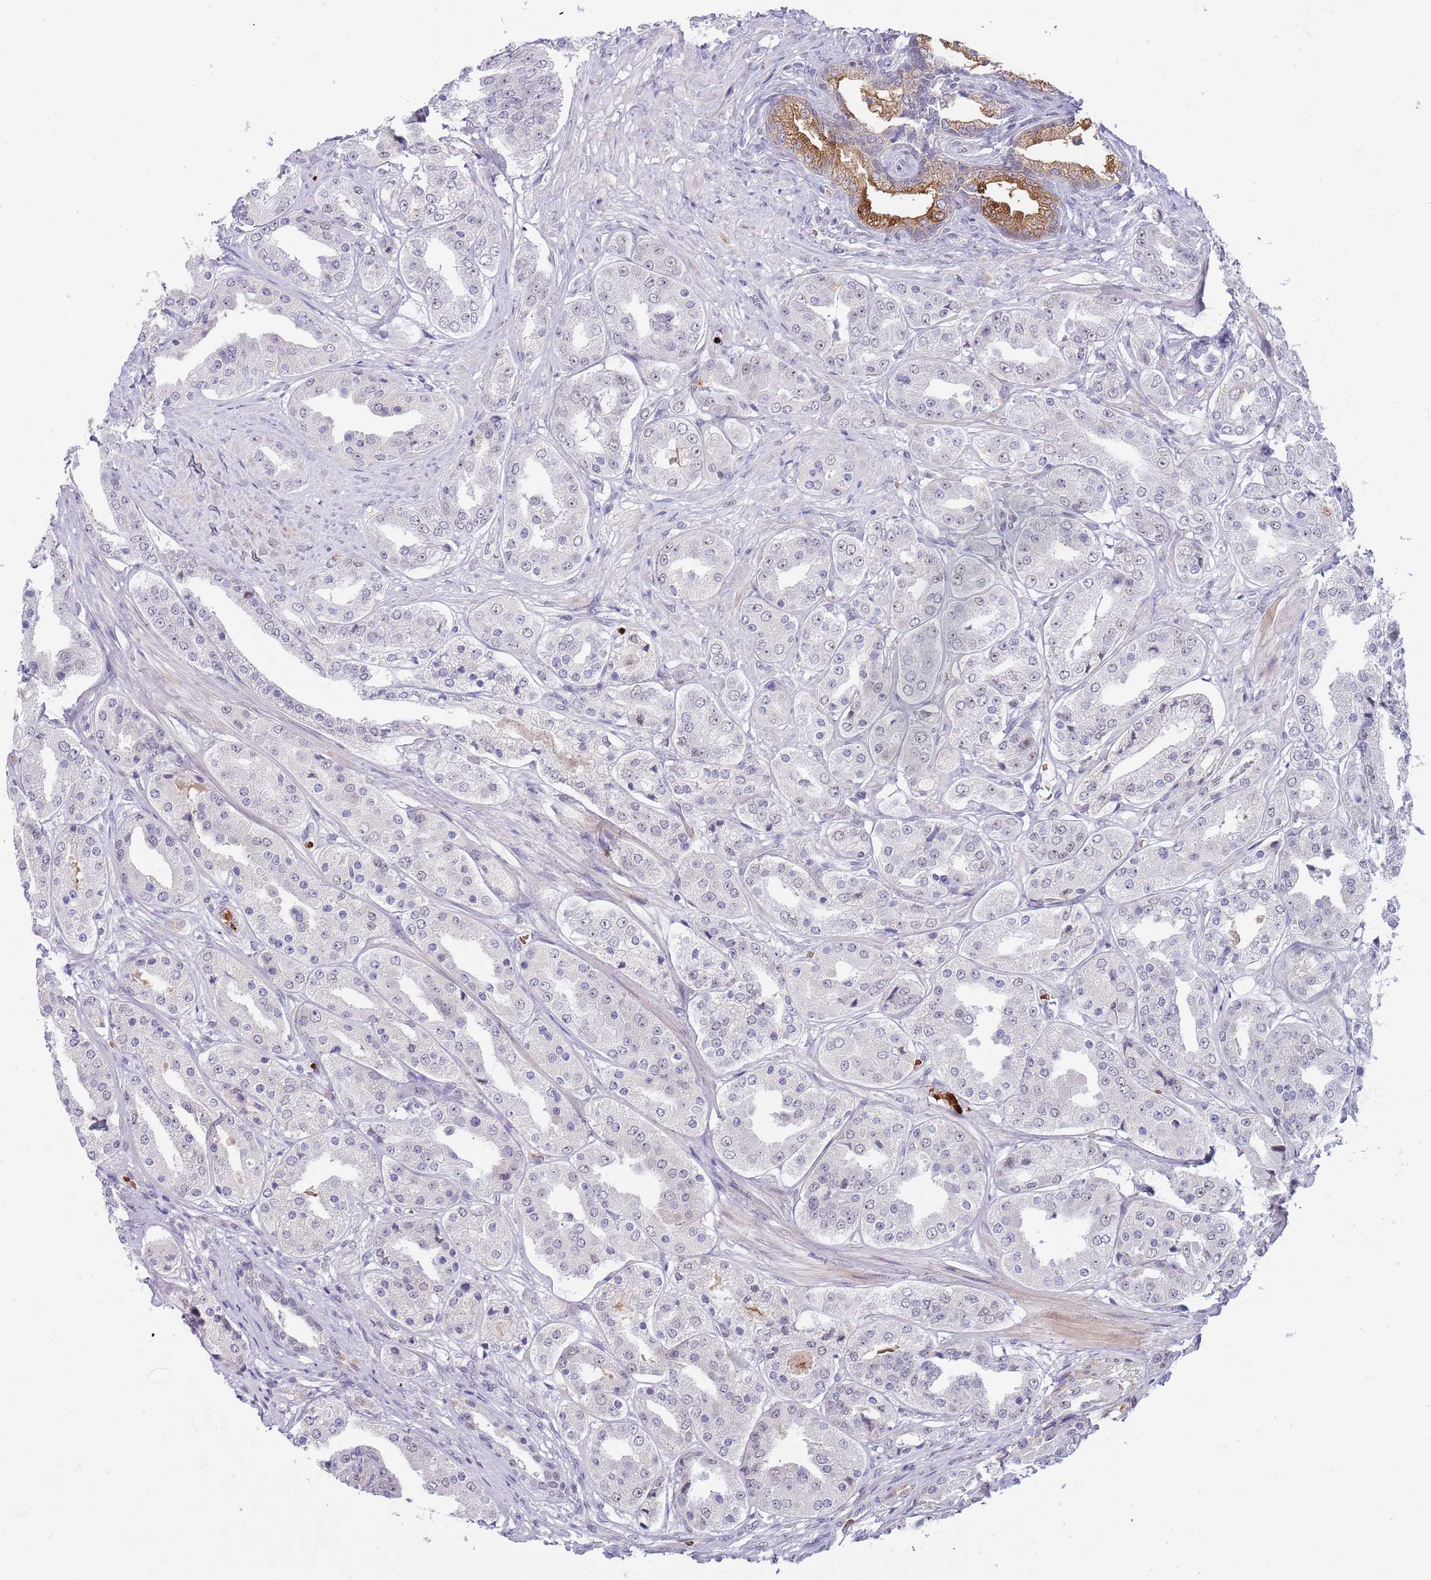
{"staining": {"intensity": "negative", "quantity": "none", "location": "none"}, "tissue": "prostate cancer", "cell_type": "Tumor cells", "image_type": "cancer", "snomed": [{"axis": "morphology", "description": "Adenocarcinoma, High grade"}, {"axis": "topography", "description": "Prostate"}], "caption": "This is an immunohistochemistry (IHC) photomicrograph of prostate high-grade adenocarcinoma. There is no positivity in tumor cells.", "gene": "LYPD6B", "patient": {"sex": "male", "age": 63}}